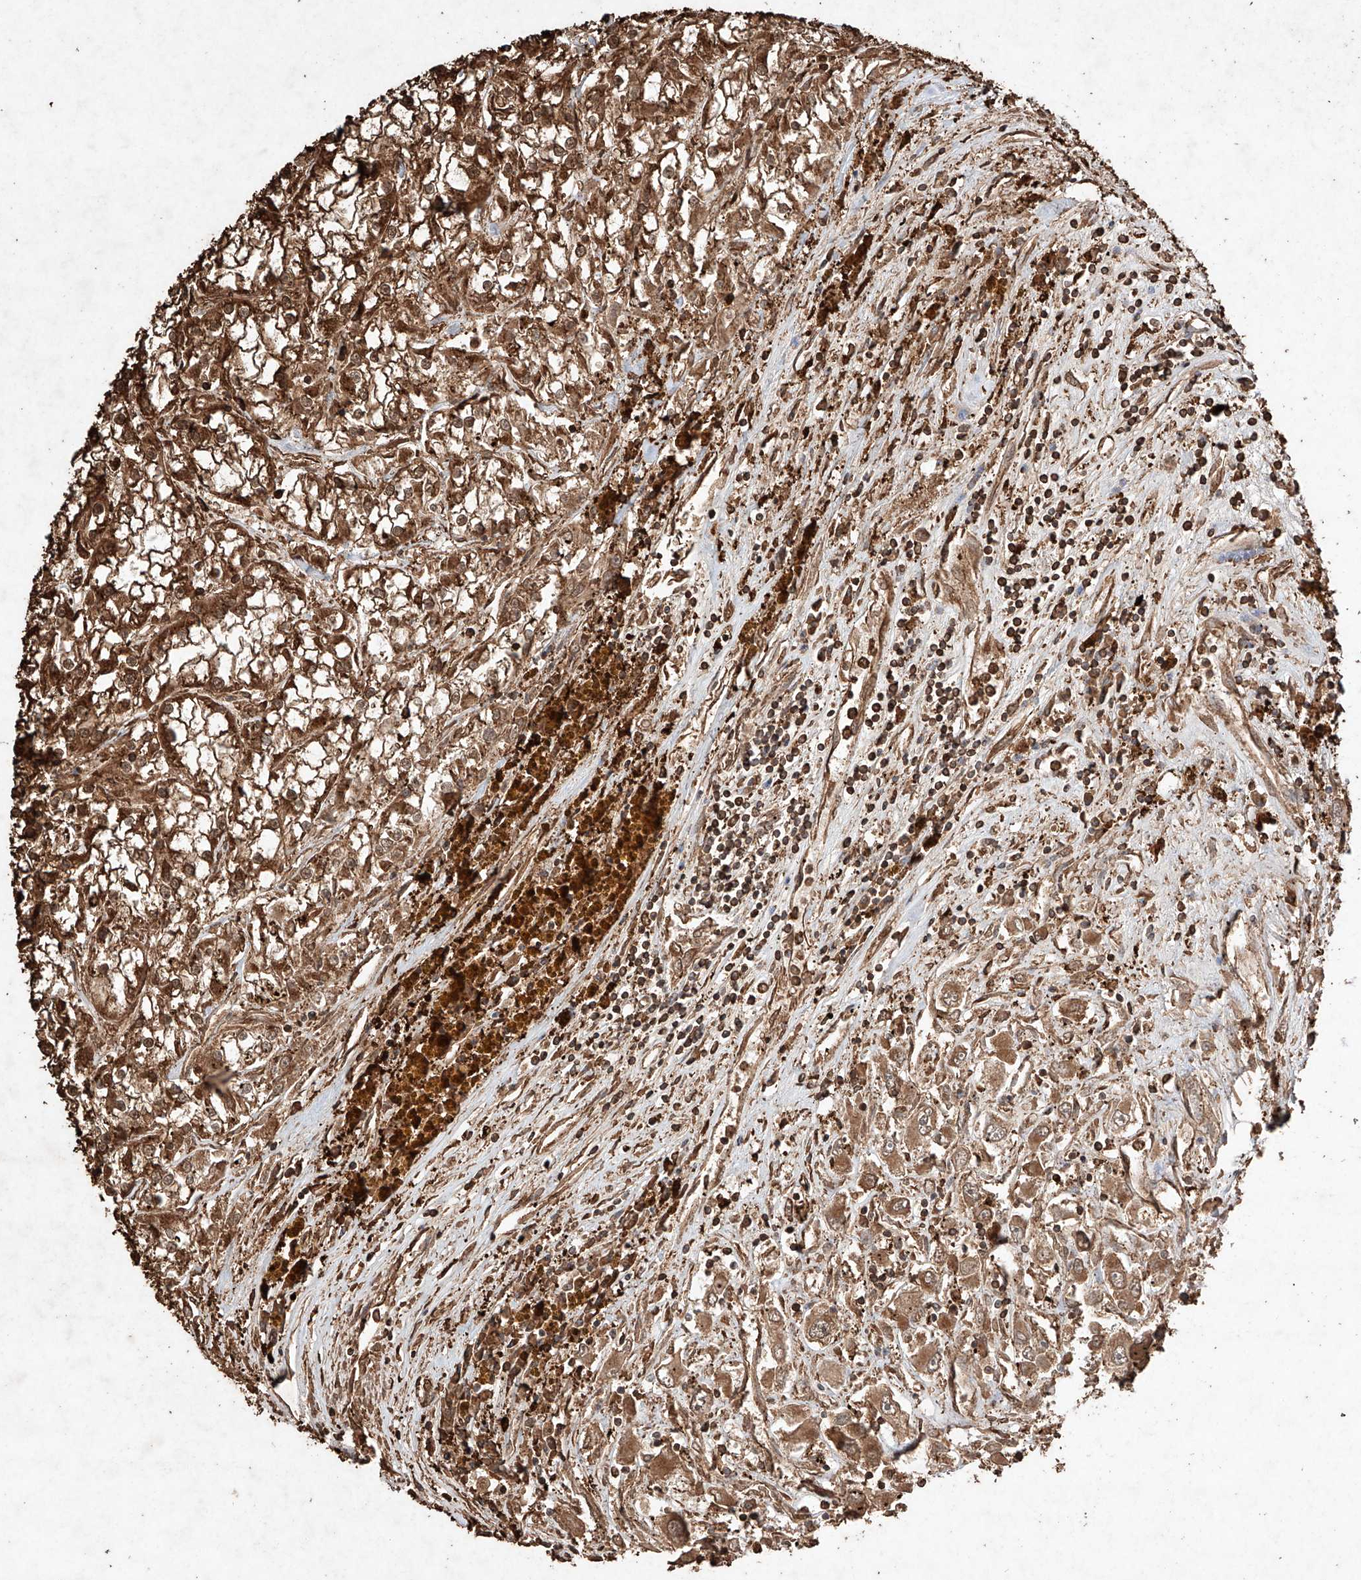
{"staining": {"intensity": "strong", "quantity": ">75%", "location": "cytoplasmic/membranous"}, "tissue": "renal cancer", "cell_type": "Tumor cells", "image_type": "cancer", "snomed": [{"axis": "morphology", "description": "Adenocarcinoma, NOS"}, {"axis": "topography", "description": "Kidney"}], "caption": "IHC (DAB) staining of renal cancer (adenocarcinoma) displays strong cytoplasmic/membranous protein expression in about >75% of tumor cells.", "gene": "M6PR", "patient": {"sex": "female", "age": 52}}